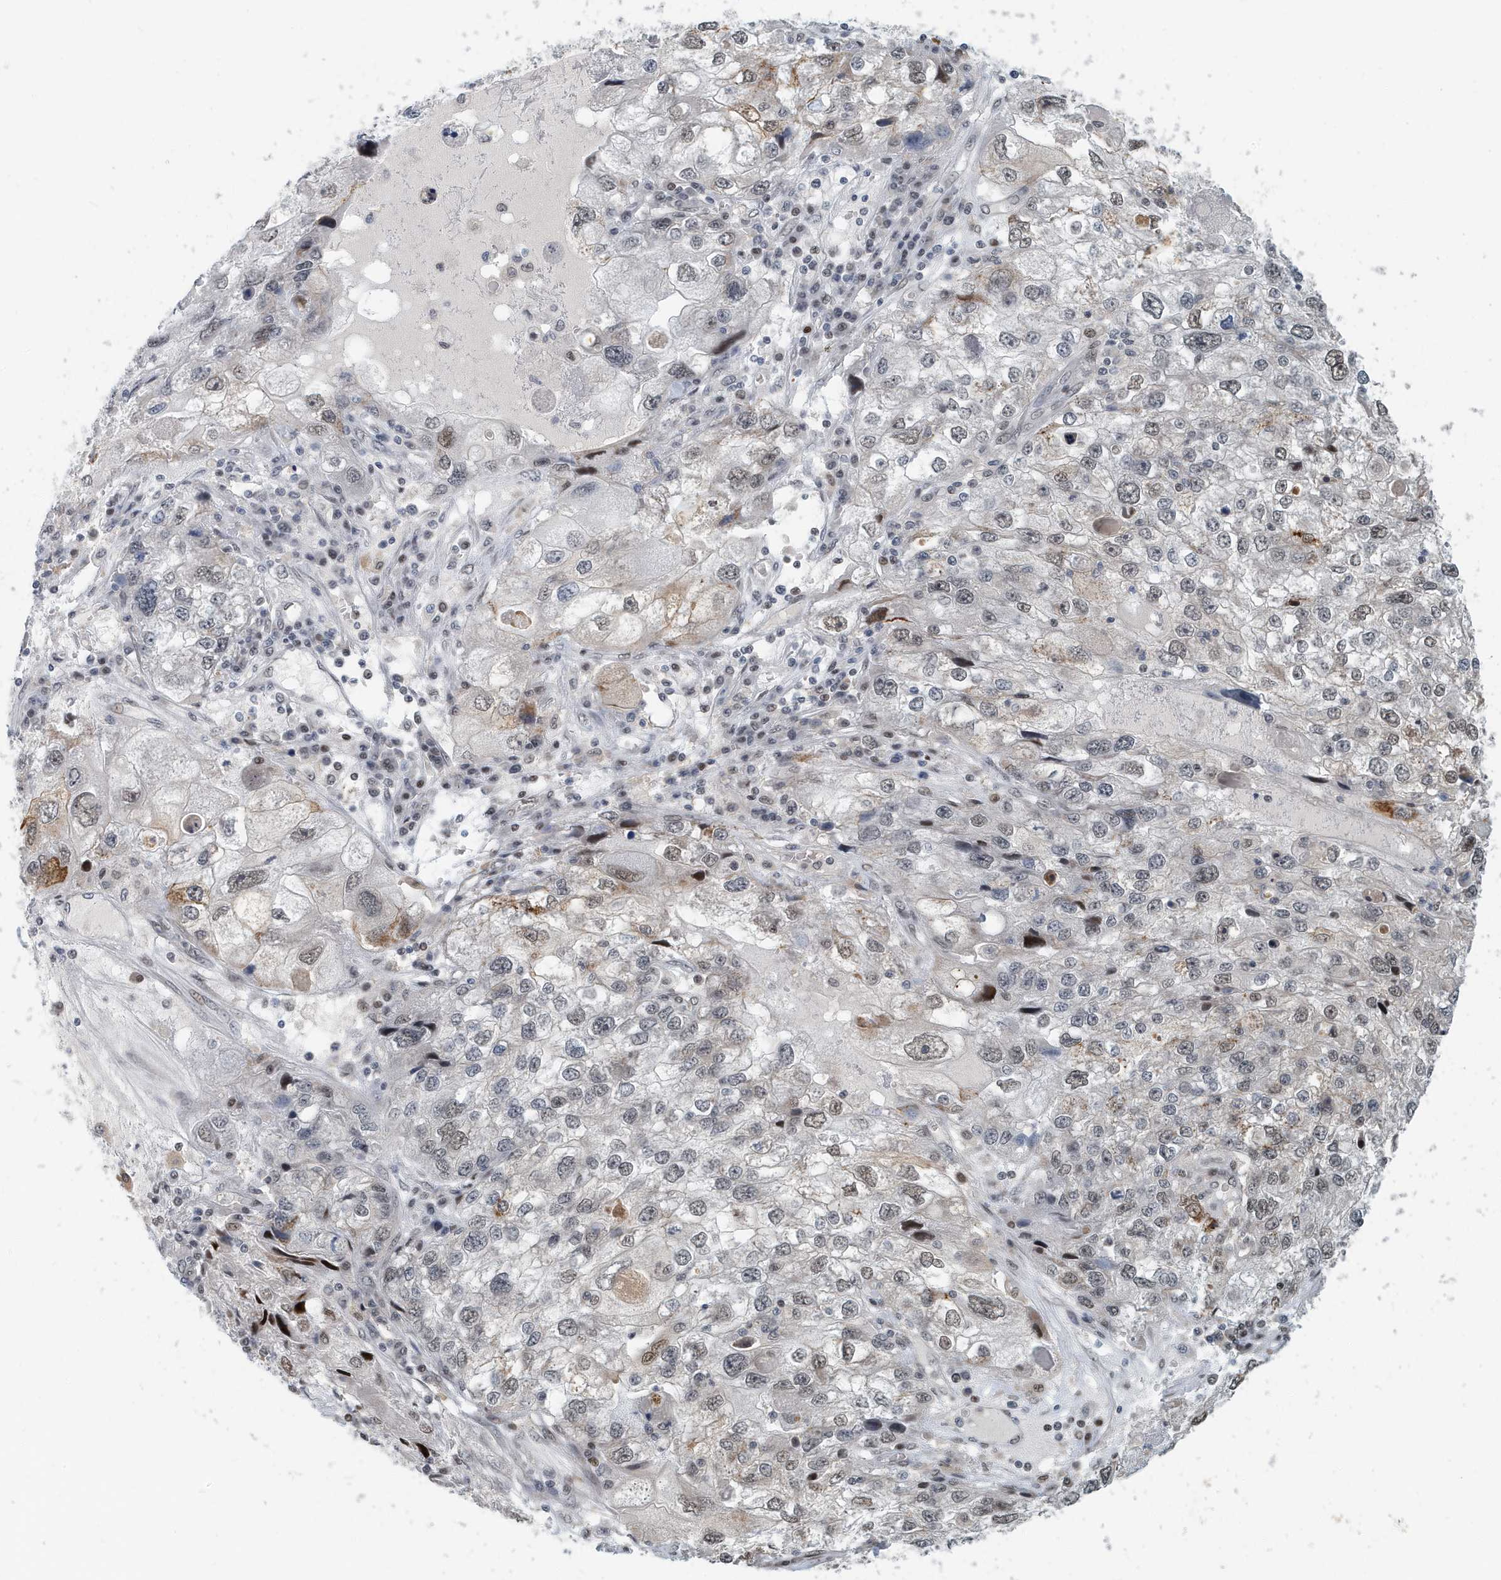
{"staining": {"intensity": "weak", "quantity": ">75%", "location": "nuclear"}, "tissue": "endometrial cancer", "cell_type": "Tumor cells", "image_type": "cancer", "snomed": [{"axis": "morphology", "description": "Adenocarcinoma, NOS"}, {"axis": "topography", "description": "Endometrium"}], "caption": "Weak nuclear expression is identified in about >75% of tumor cells in adenocarcinoma (endometrial).", "gene": "KIF15", "patient": {"sex": "female", "age": 49}}